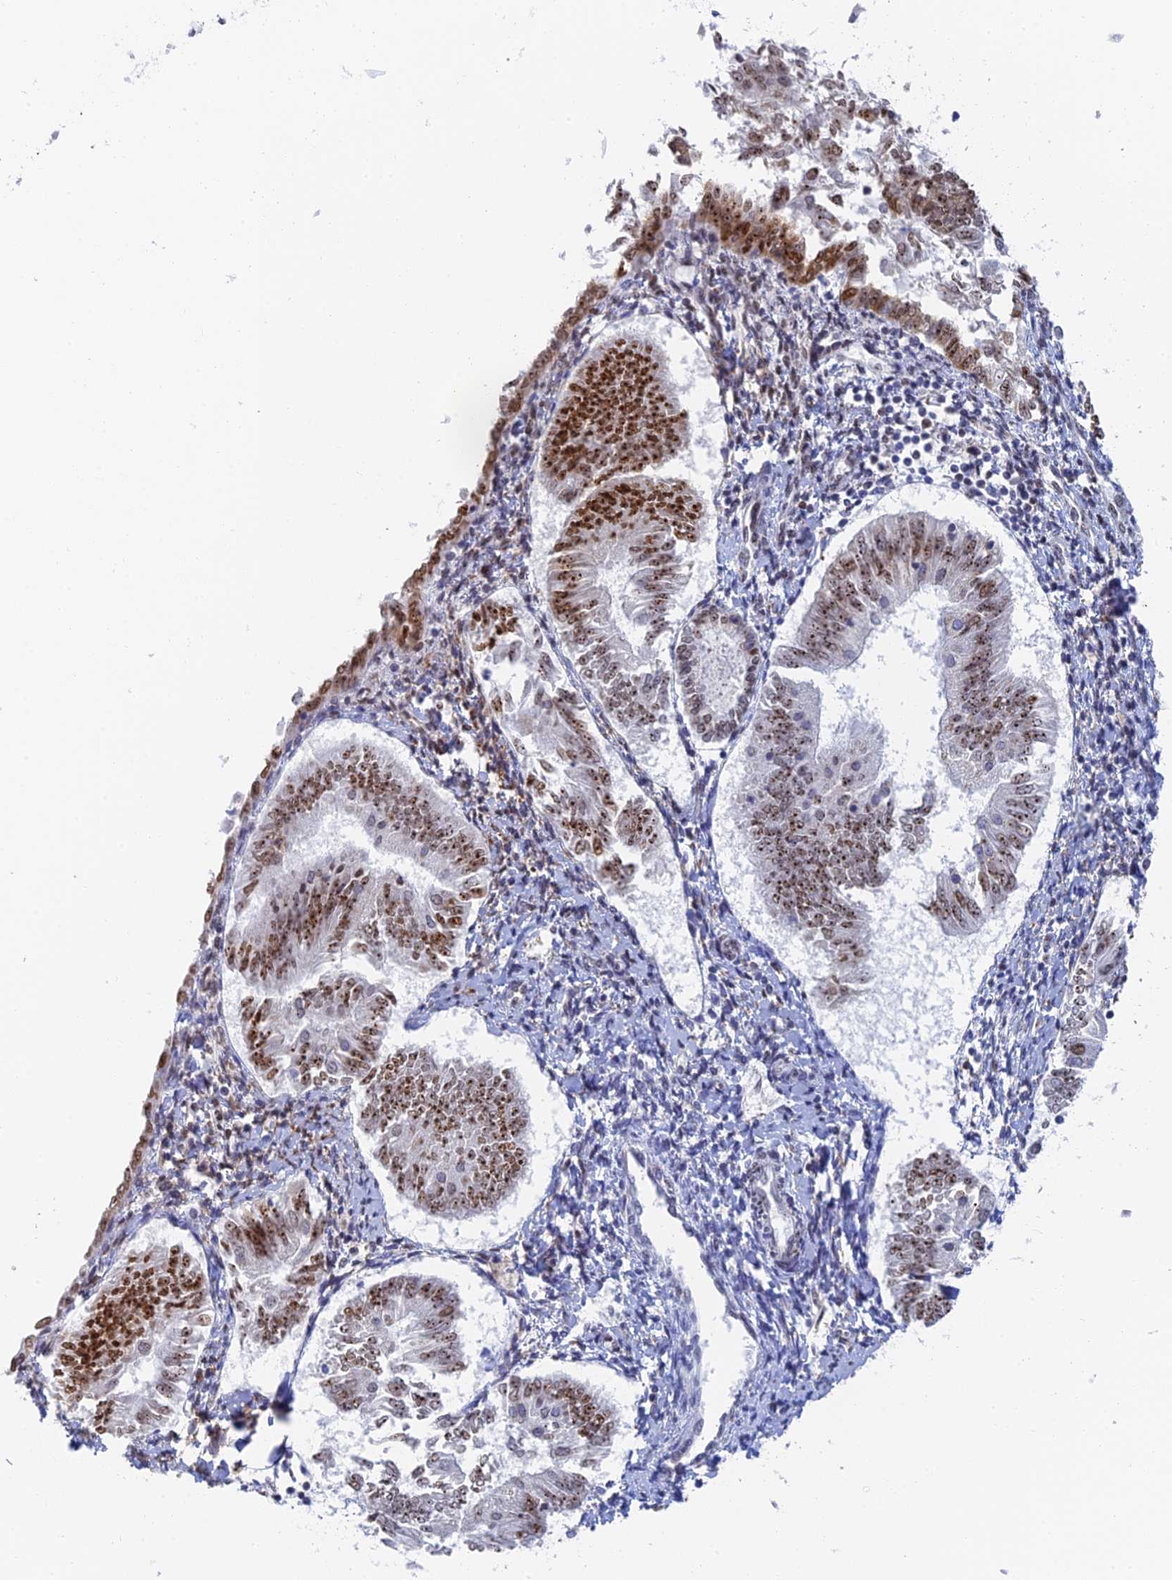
{"staining": {"intensity": "moderate", "quantity": ">75%", "location": "nuclear"}, "tissue": "endometrial cancer", "cell_type": "Tumor cells", "image_type": "cancer", "snomed": [{"axis": "morphology", "description": "Adenocarcinoma, NOS"}, {"axis": "topography", "description": "Endometrium"}], "caption": "Moderate nuclear staining for a protein is present in about >75% of tumor cells of endometrial cancer using immunohistochemistry (IHC).", "gene": "RSL1D1", "patient": {"sex": "female", "age": 58}}